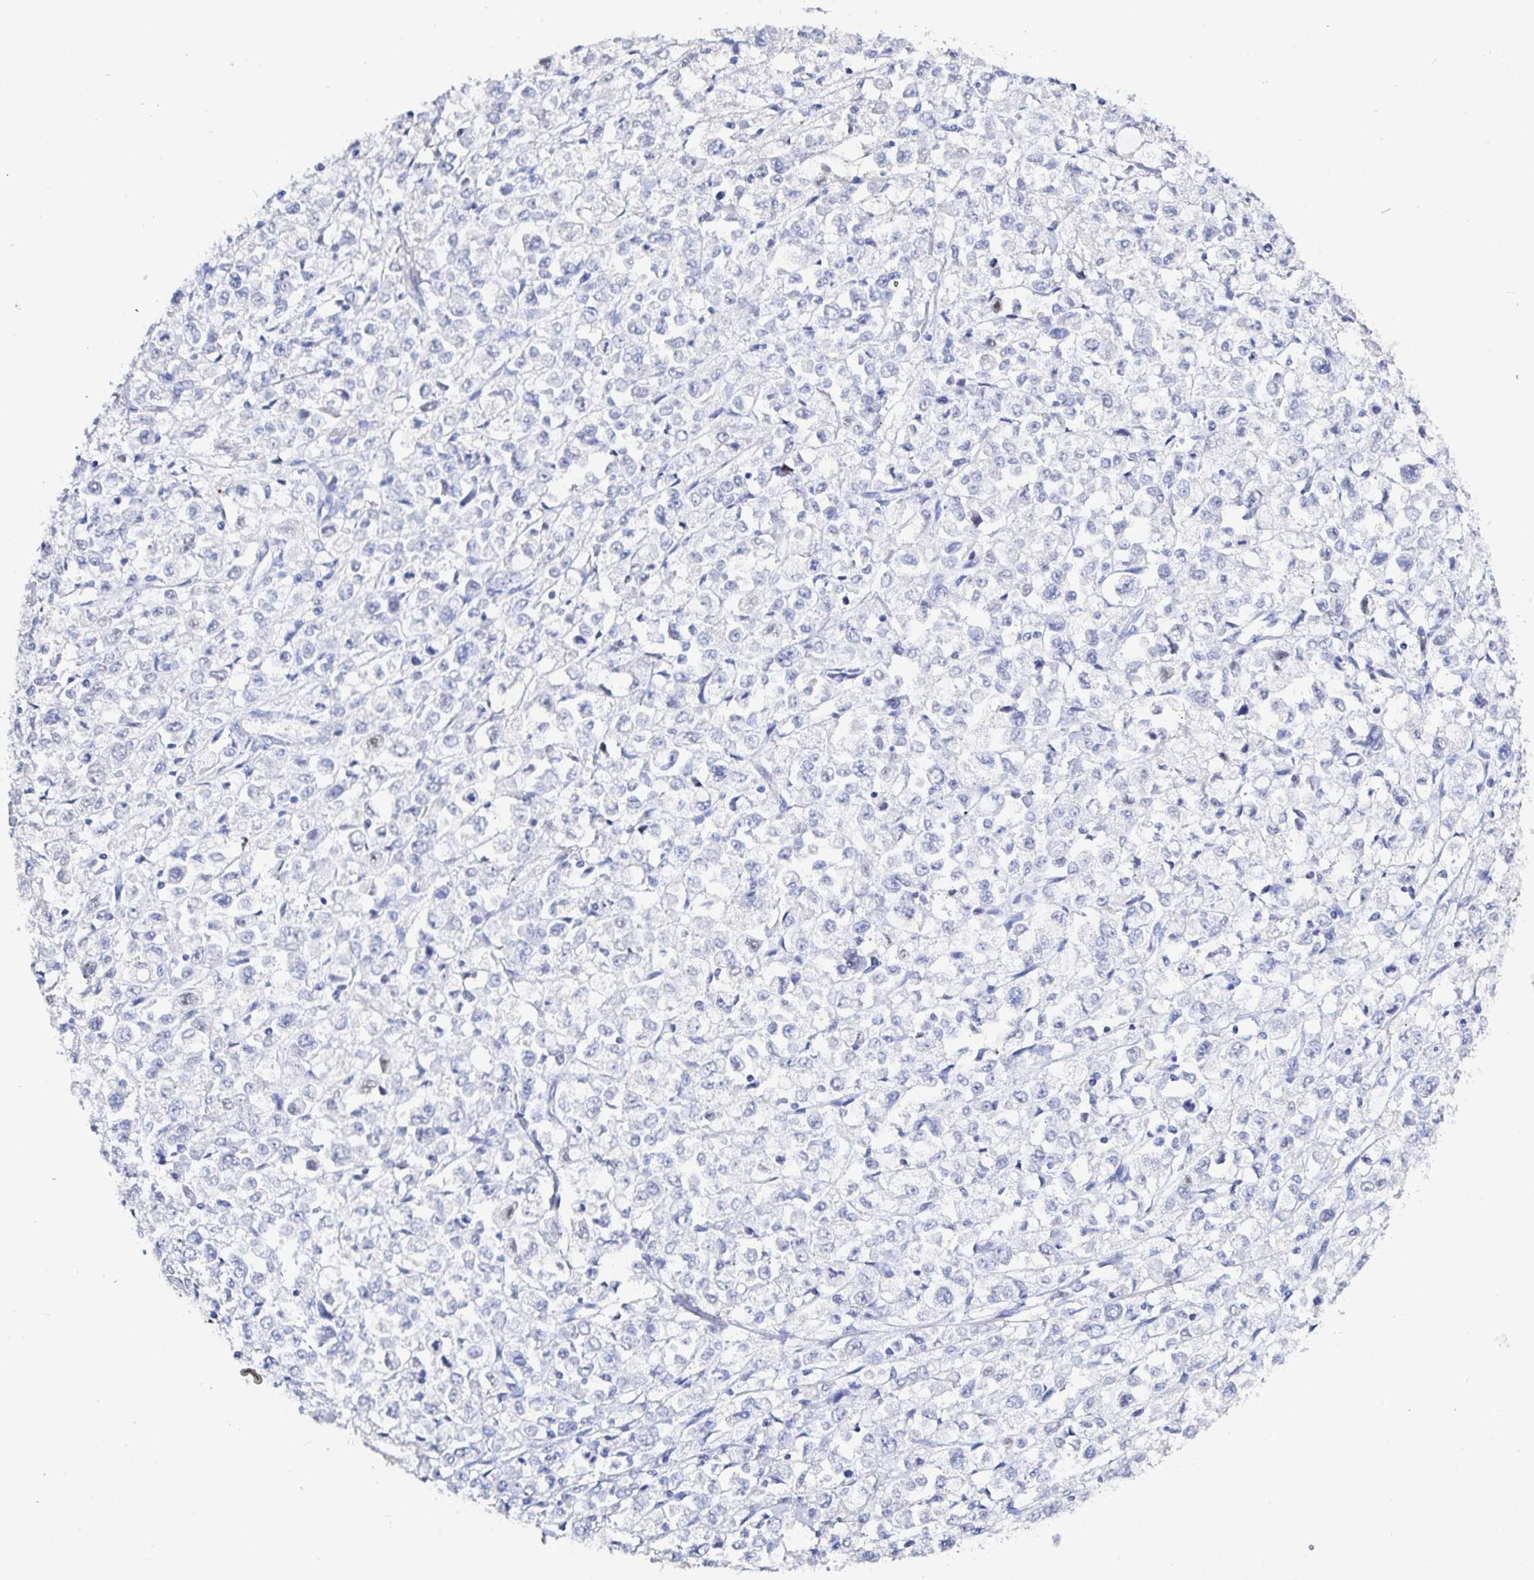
{"staining": {"intensity": "negative", "quantity": "none", "location": "none"}, "tissue": "stomach cancer", "cell_type": "Tumor cells", "image_type": "cancer", "snomed": [{"axis": "morphology", "description": "Adenocarcinoma, NOS"}, {"axis": "topography", "description": "Stomach, upper"}], "caption": "Immunohistochemistry (IHC) photomicrograph of neoplastic tissue: stomach adenocarcinoma stained with DAB demonstrates no significant protein expression in tumor cells.", "gene": "OR10K1", "patient": {"sex": "male", "age": 70}}